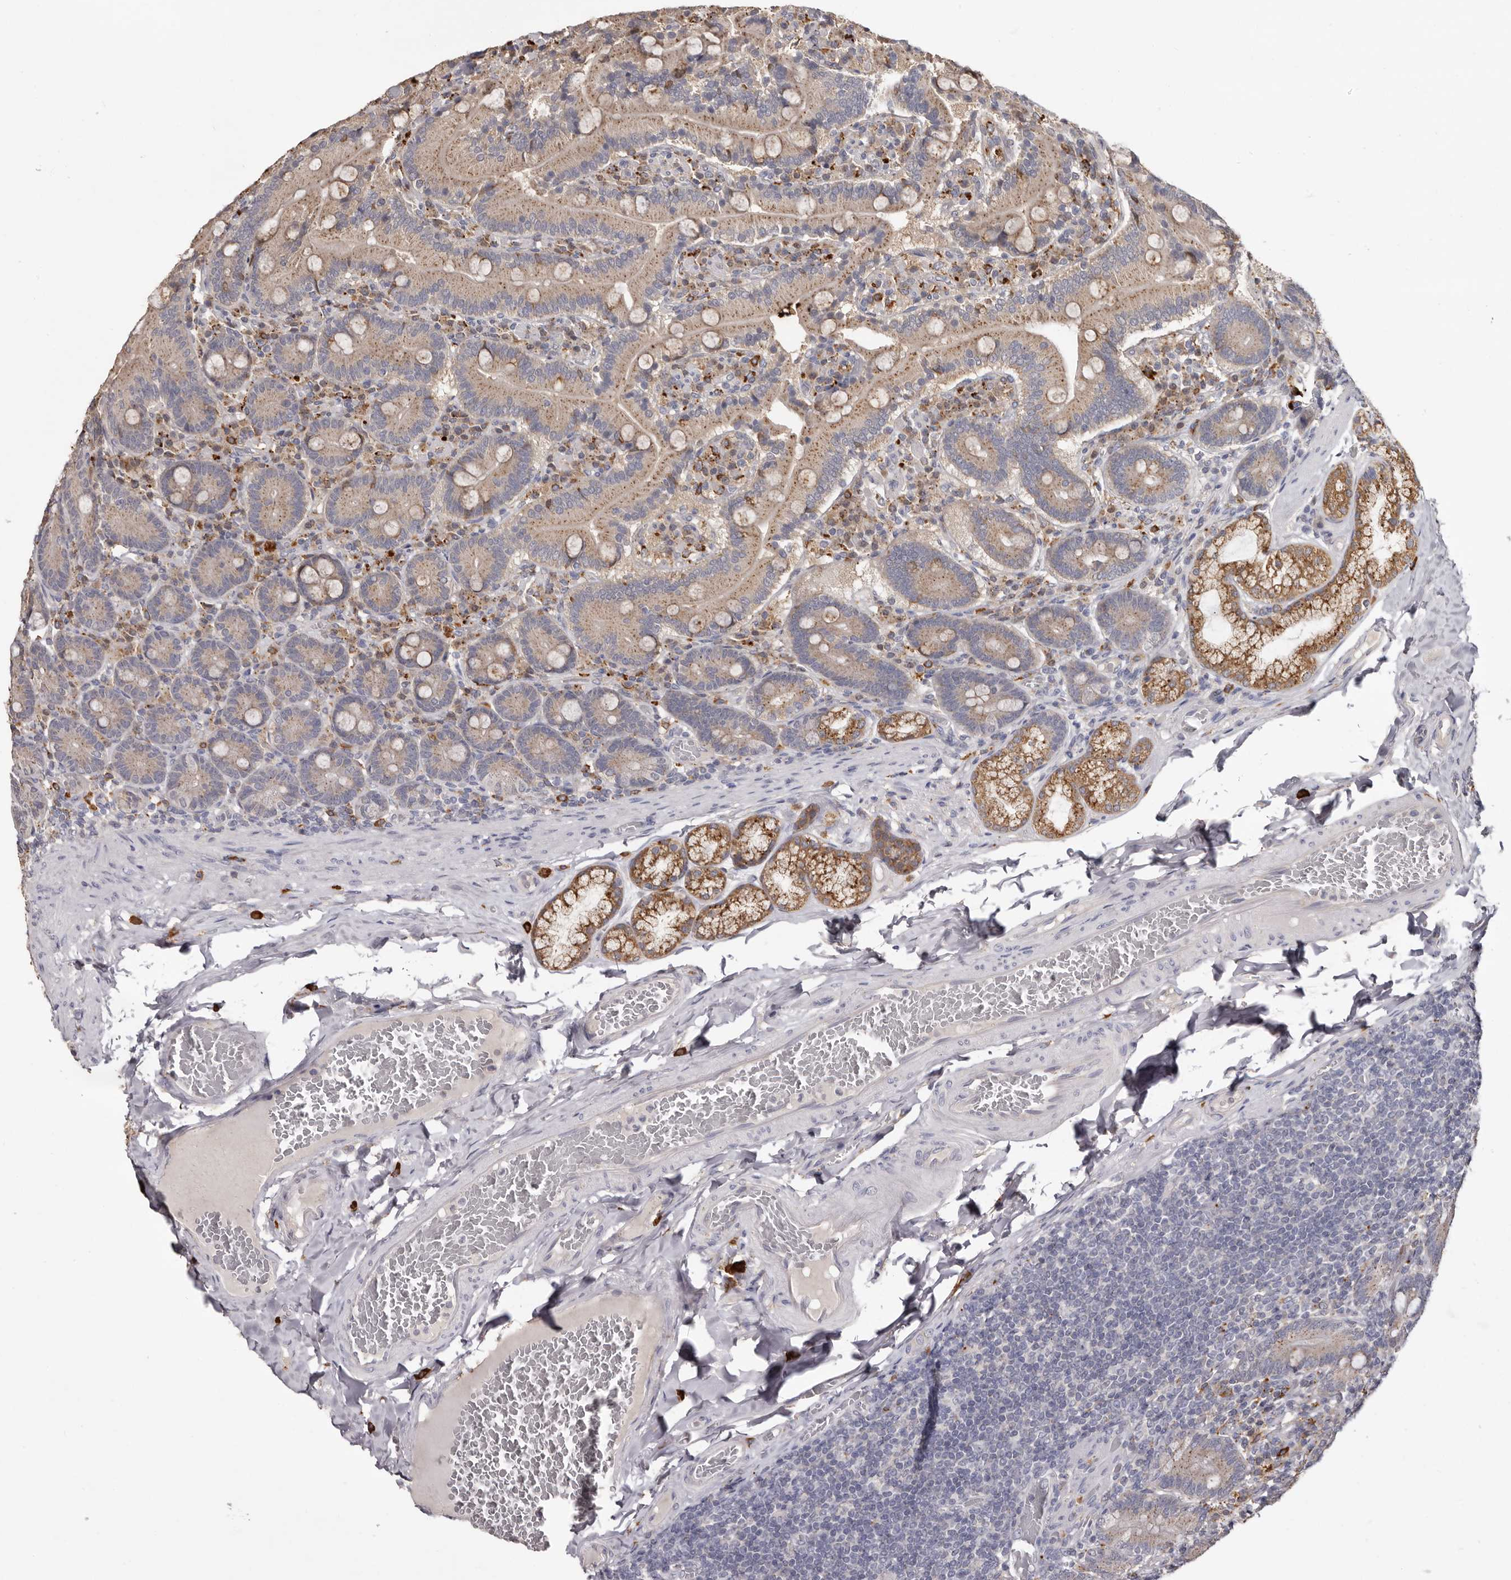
{"staining": {"intensity": "moderate", "quantity": "25%-75%", "location": "cytoplasmic/membranous"}, "tissue": "duodenum", "cell_type": "Glandular cells", "image_type": "normal", "snomed": [{"axis": "morphology", "description": "Normal tissue, NOS"}, {"axis": "topography", "description": "Duodenum"}], "caption": "Brown immunohistochemical staining in unremarkable duodenum shows moderate cytoplasmic/membranous positivity in approximately 25%-75% of glandular cells. The protein is shown in brown color, while the nuclei are stained blue.", "gene": "DAP", "patient": {"sex": "female", "age": 62}}